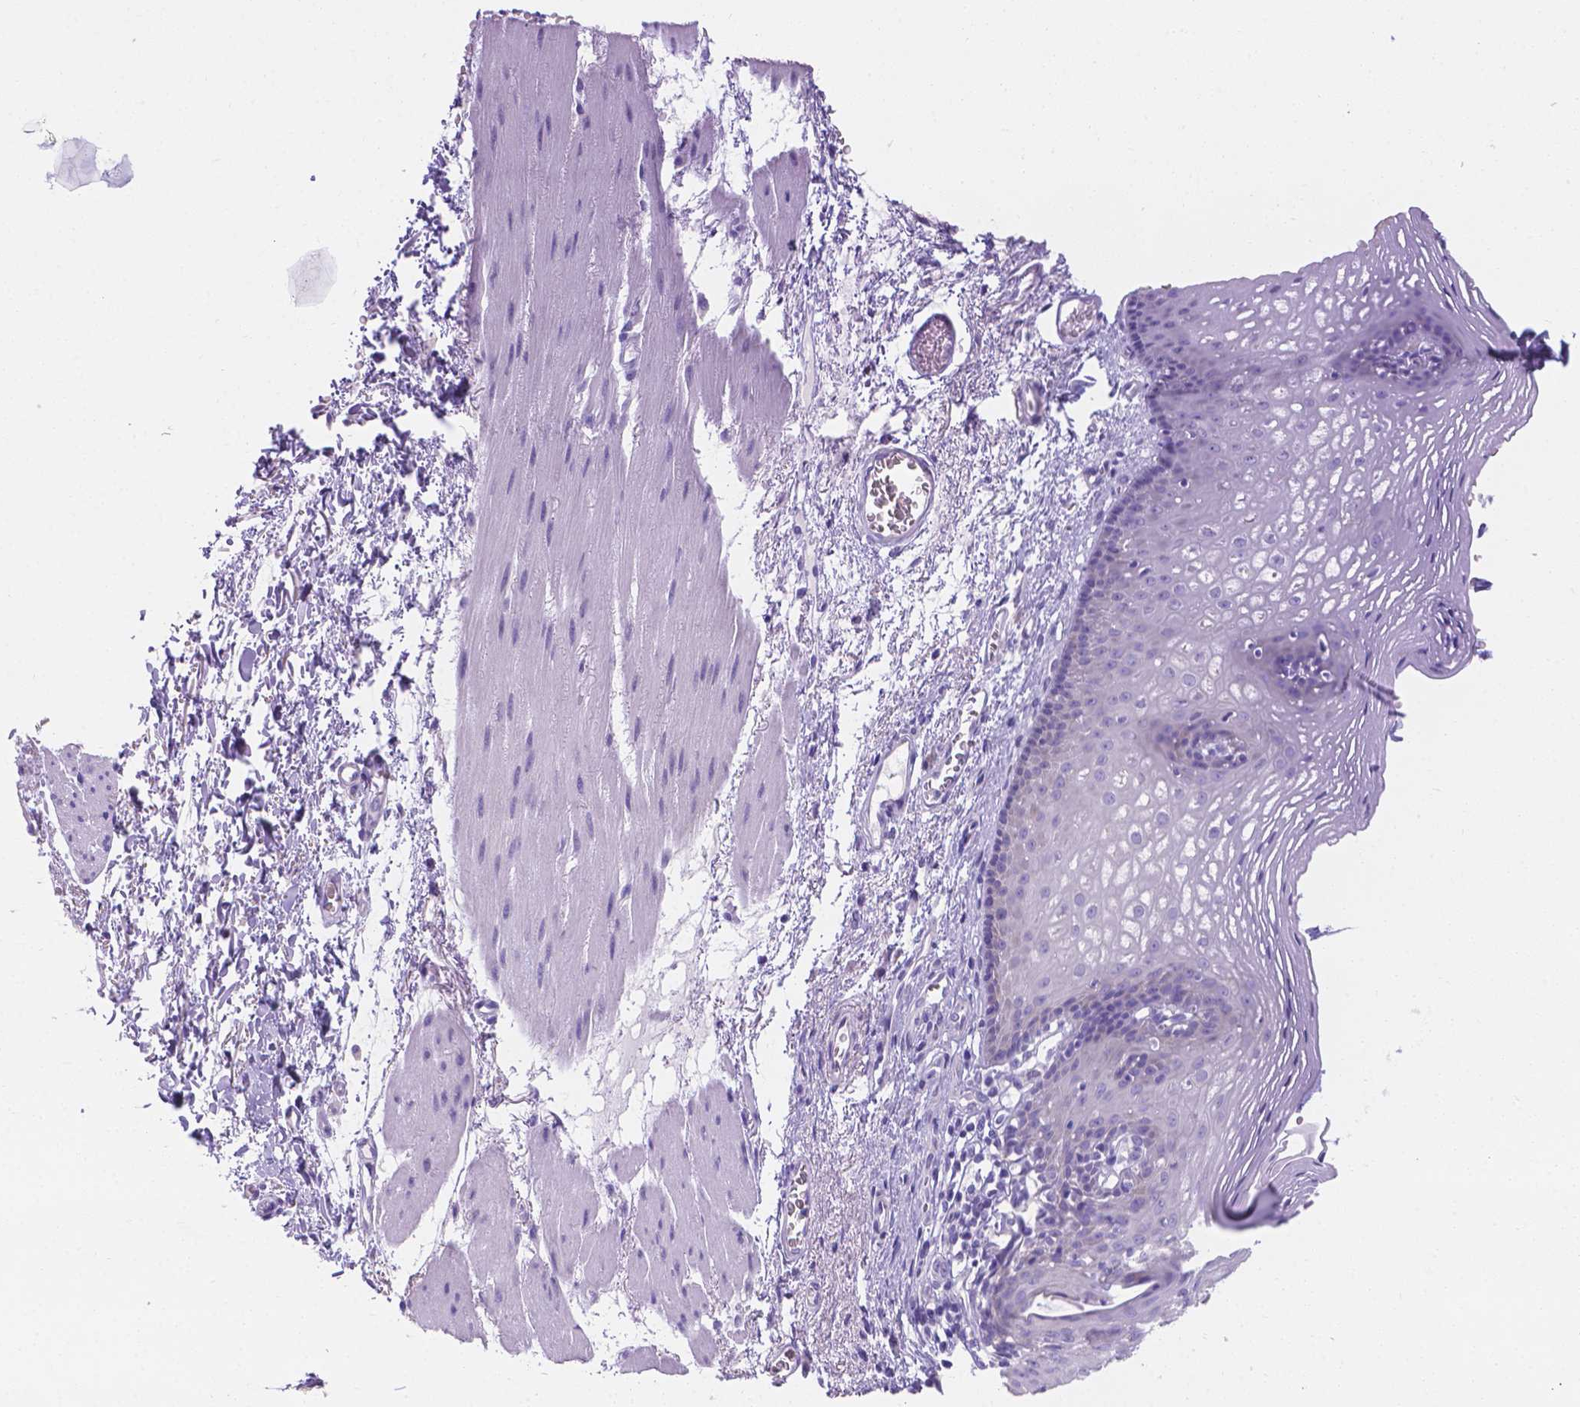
{"staining": {"intensity": "negative", "quantity": "none", "location": "none"}, "tissue": "esophagus", "cell_type": "Squamous epithelial cells", "image_type": "normal", "snomed": [{"axis": "morphology", "description": "Normal tissue, NOS"}, {"axis": "topography", "description": "Esophagus"}], "caption": "This is an IHC photomicrograph of unremarkable esophagus. There is no positivity in squamous epithelial cells.", "gene": "MLN", "patient": {"sex": "male", "age": 76}}